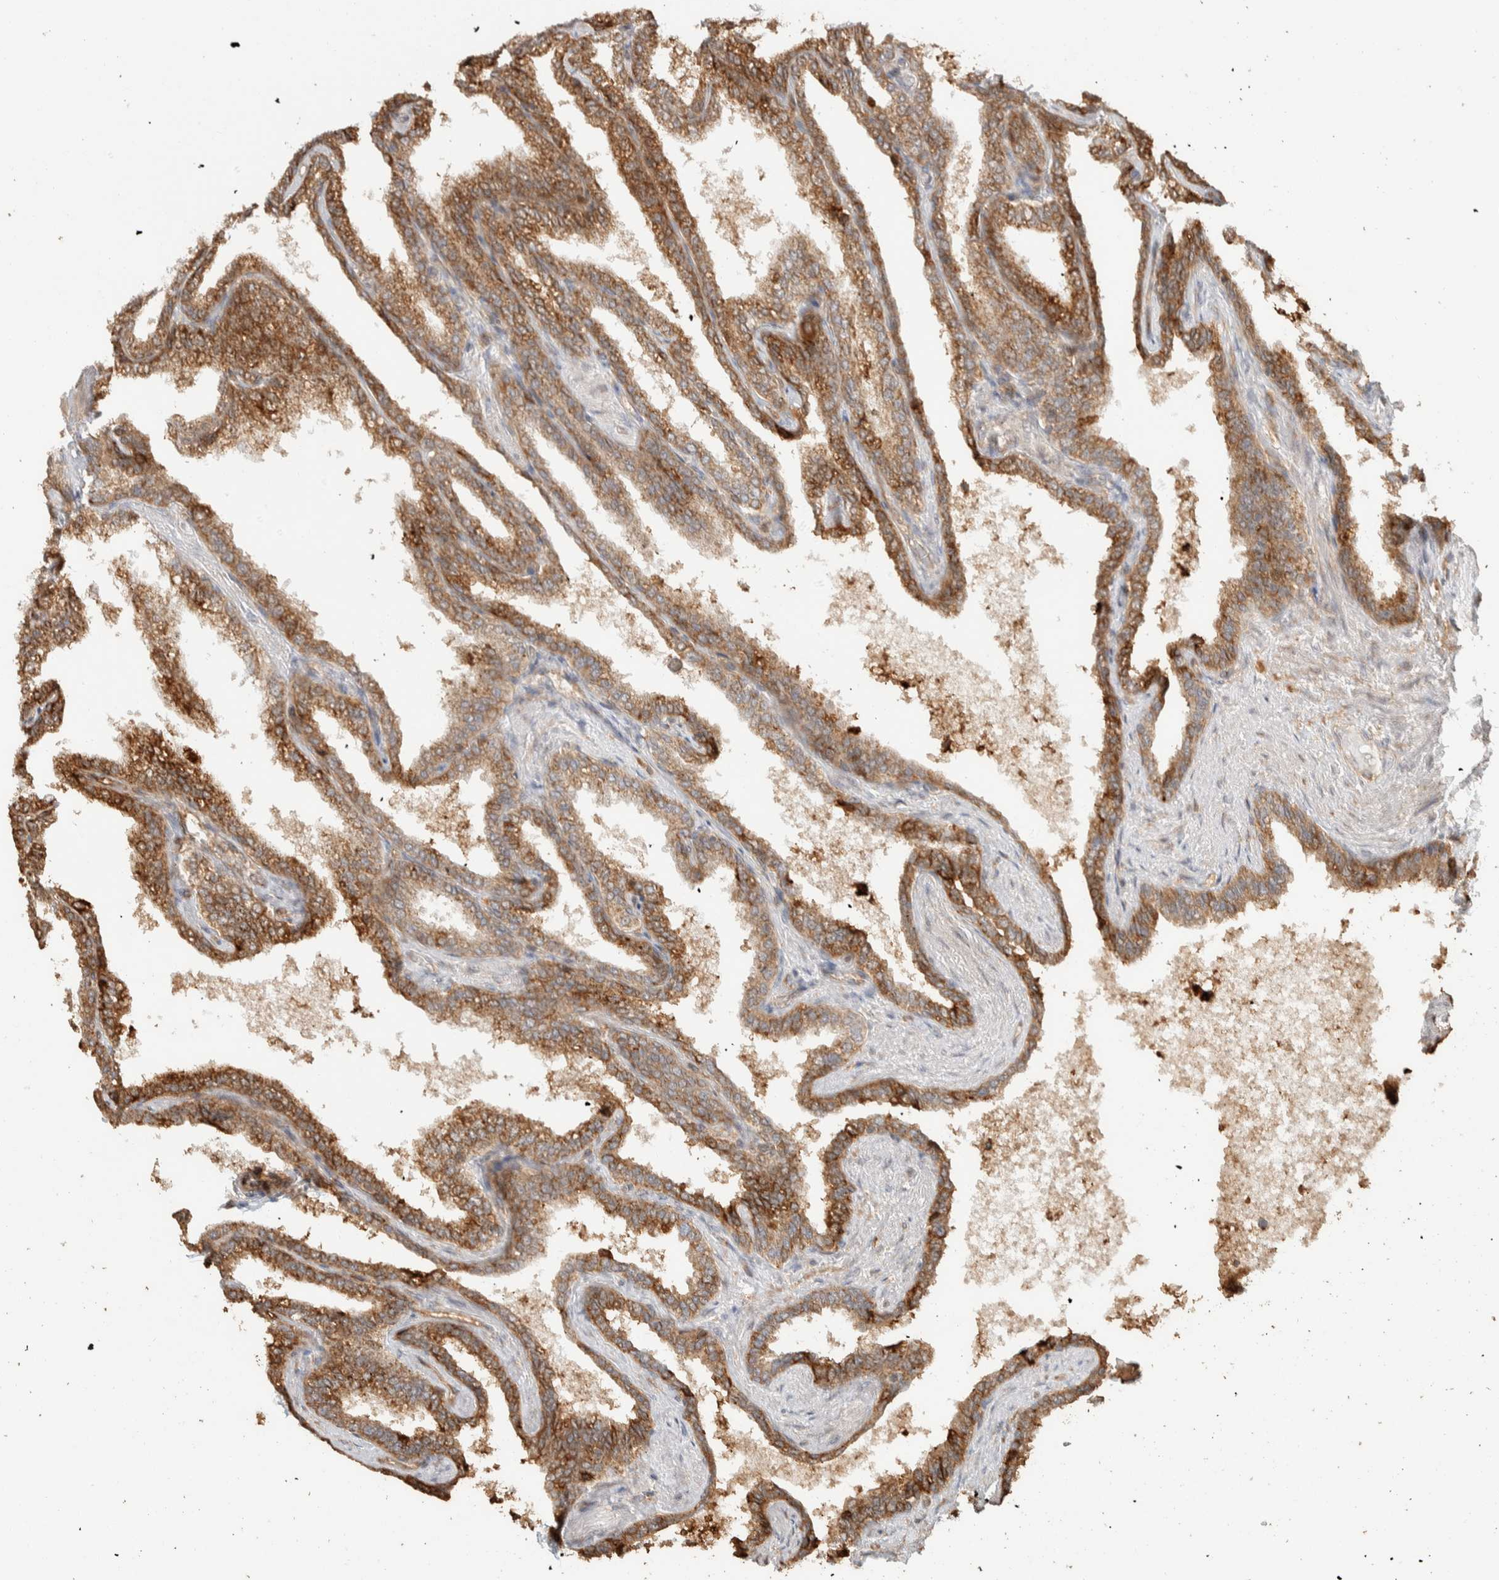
{"staining": {"intensity": "moderate", "quantity": ">75%", "location": "cytoplasmic/membranous"}, "tissue": "seminal vesicle", "cell_type": "Glandular cells", "image_type": "normal", "snomed": [{"axis": "morphology", "description": "Normal tissue, NOS"}, {"axis": "topography", "description": "Seminal veicle"}], "caption": "Immunohistochemistry histopathology image of benign seminal vesicle: seminal vesicle stained using IHC reveals medium levels of moderate protein expression localized specifically in the cytoplasmic/membranous of glandular cells, appearing as a cytoplasmic/membranous brown color.", "gene": "KIF9", "patient": {"sex": "male", "age": 46}}